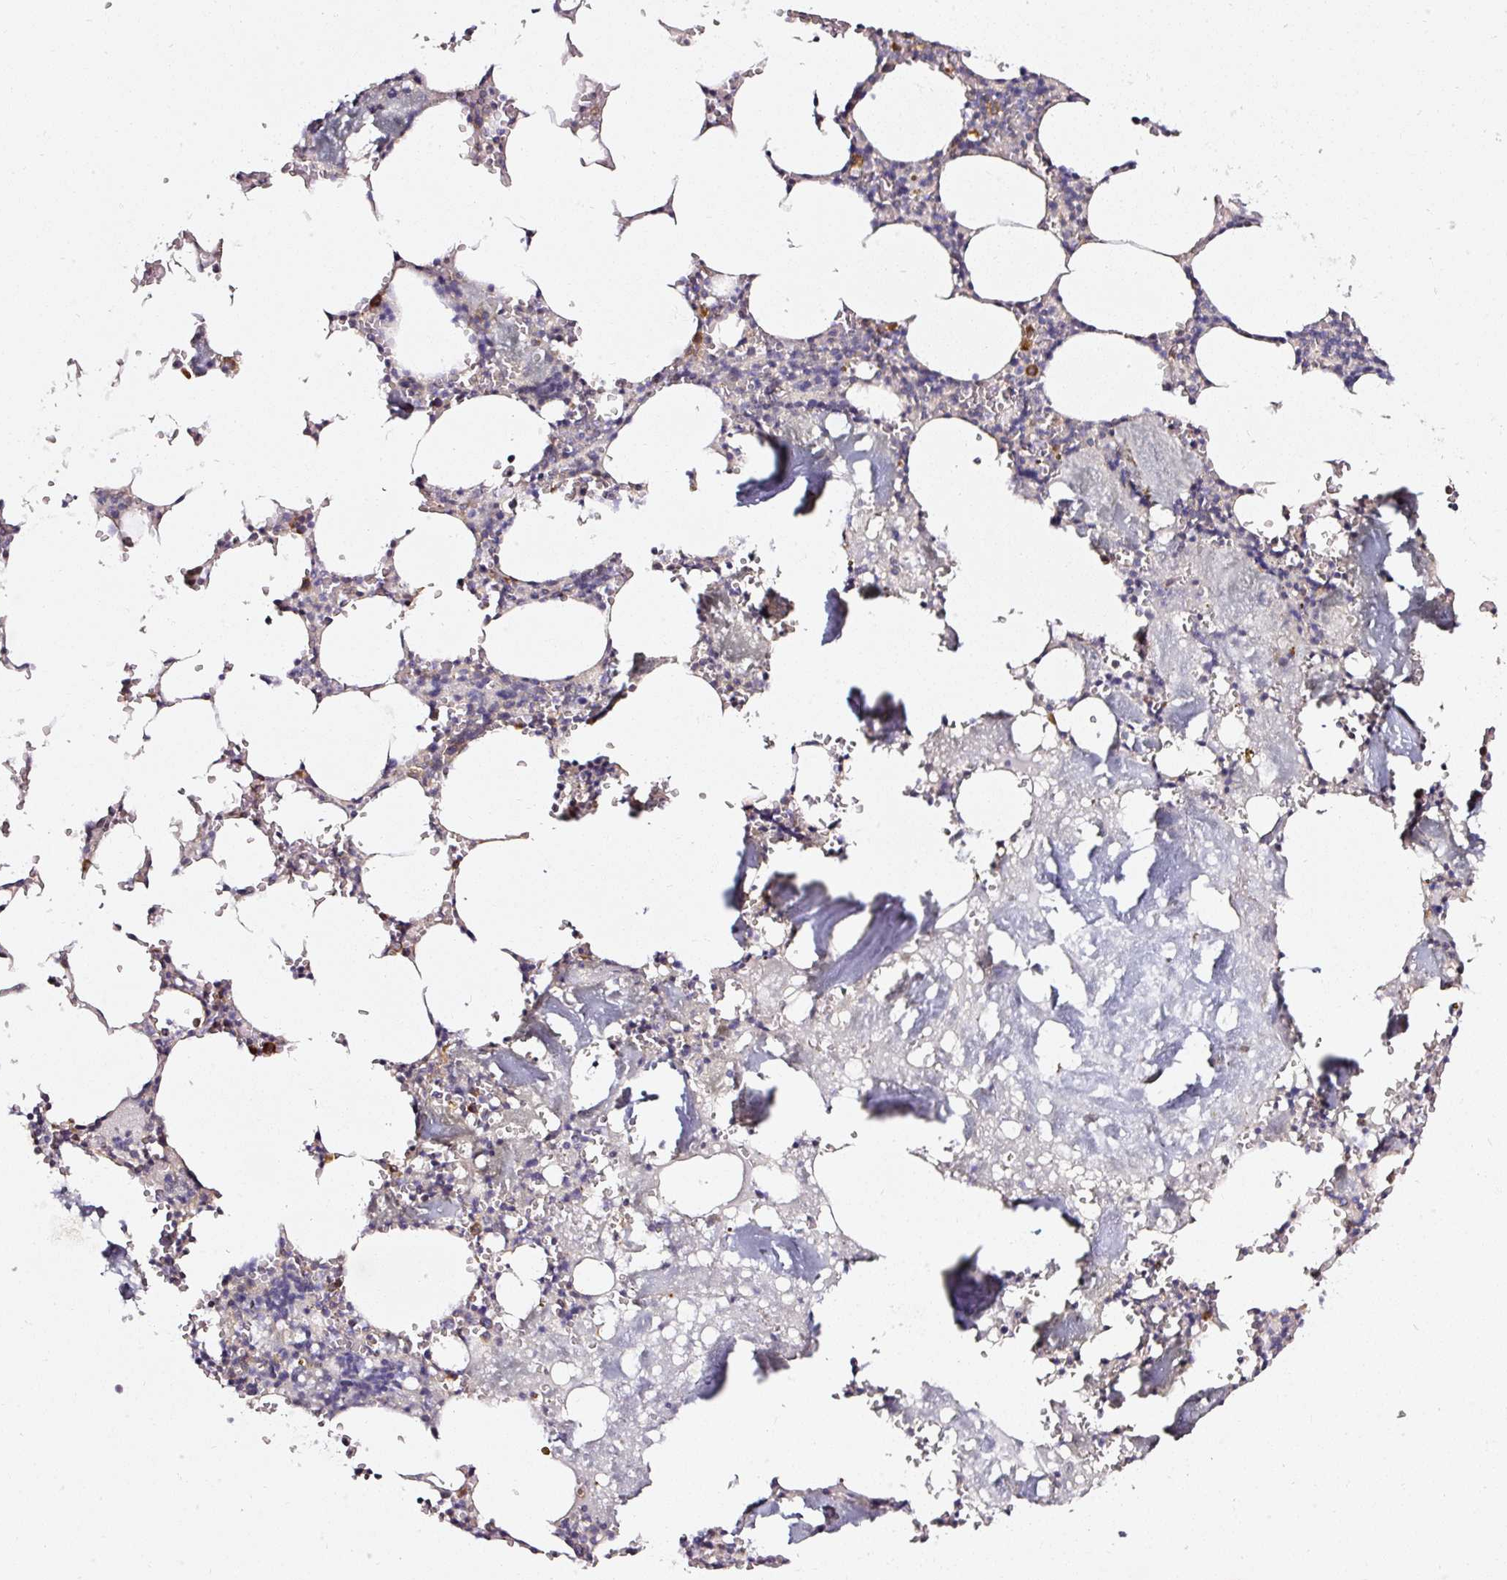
{"staining": {"intensity": "moderate", "quantity": "<25%", "location": "cytoplasmic/membranous"}, "tissue": "bone marrow", "cell_type": "Hematopoietic cells", "image_type": "normal", "snomed": [{"axis": "morphology", "description": "Normal tissue, NOS"}, {"axis": "topography", "description": "Bone marrow"}], "caption": "This image demonstrates normal bone marrow stained with immunohistochemistry to label a protein in brown. The cytoplasmic/membranous of hematopoietic cells show moderate positivity for the protein. Nuclei are counter-stained blue.", "gene": "RPL10A", "patient": {"sex": "male", "age": 54}}